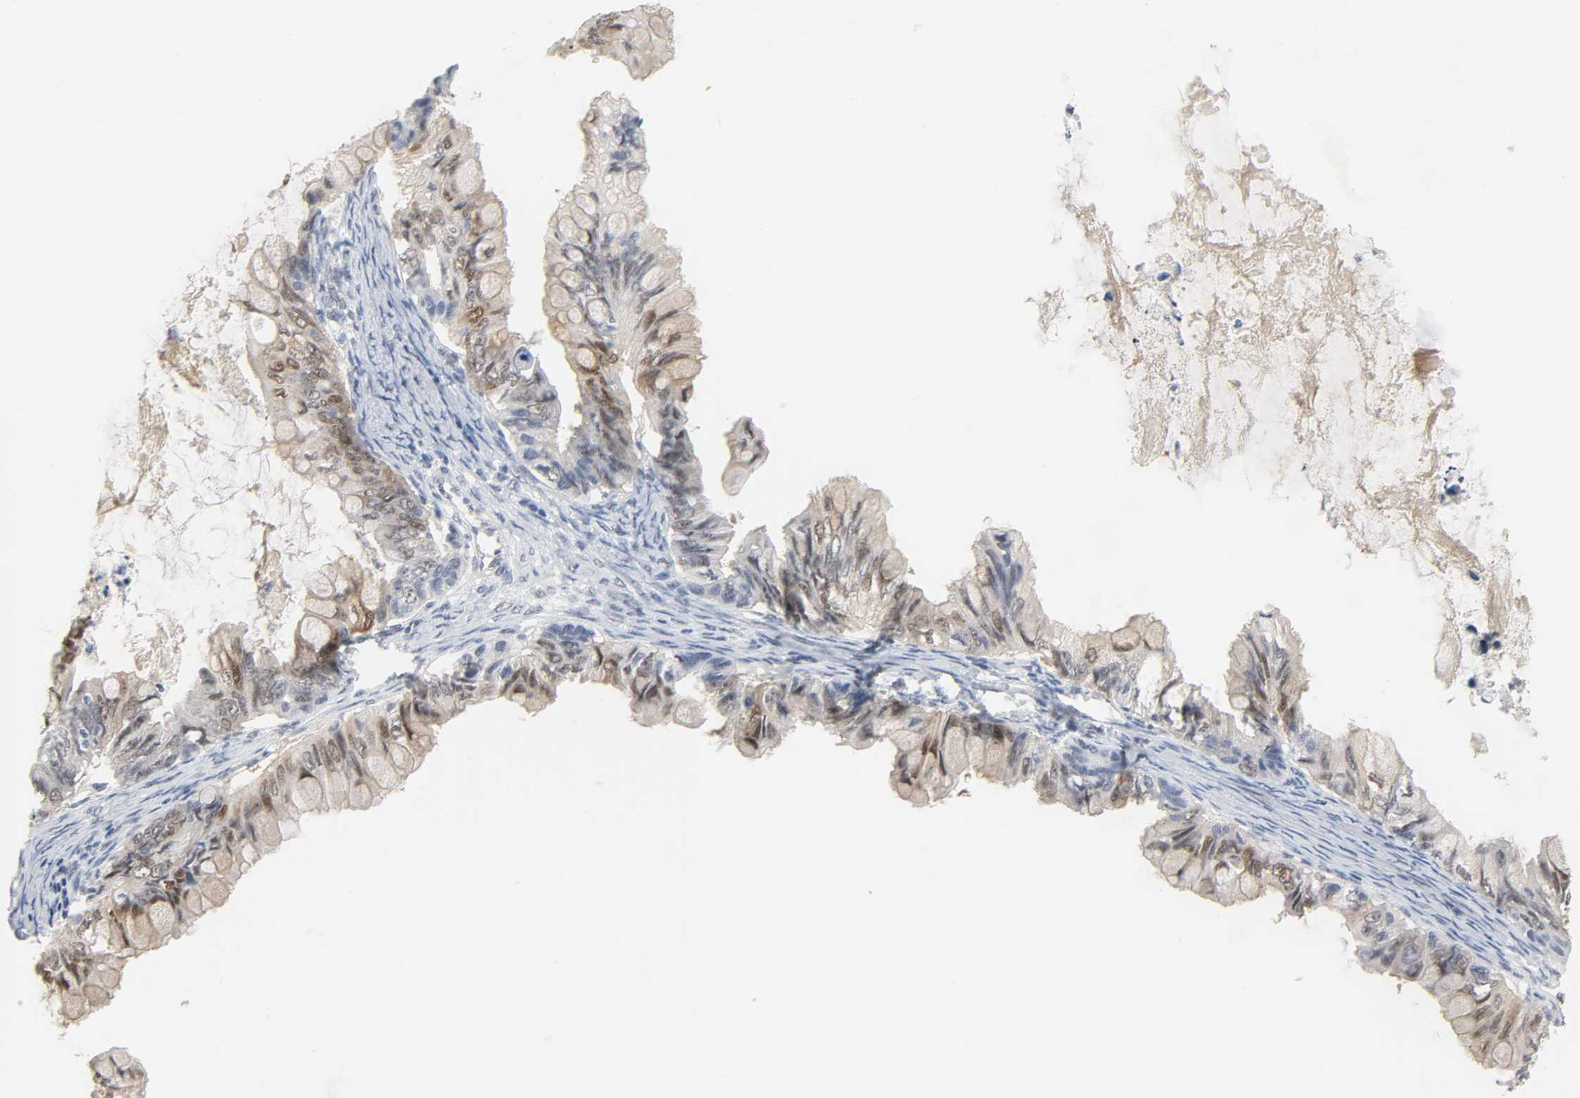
{"staining": {"intensity": "weak", "quantity": "25%-75%", "location": "cytoplasmic/membranous"}, "tissue": "ovarian cancer", "cell_type": "Tumor cells", "image_type": "cancer", "snomed": [{"axis": "morphology", "description": "Cystadenocarcinoma, mucinous, NOS"}, {"axis": "topography", "description": "Ovary"}], "caption": "Ovarian cancer (mucinous cystadenocarcinoma) stained with a protein marker exhibits weak staining in tumor cells.", "gene": "ACSS2", "patient": {"sex": "female", "age": 80}}